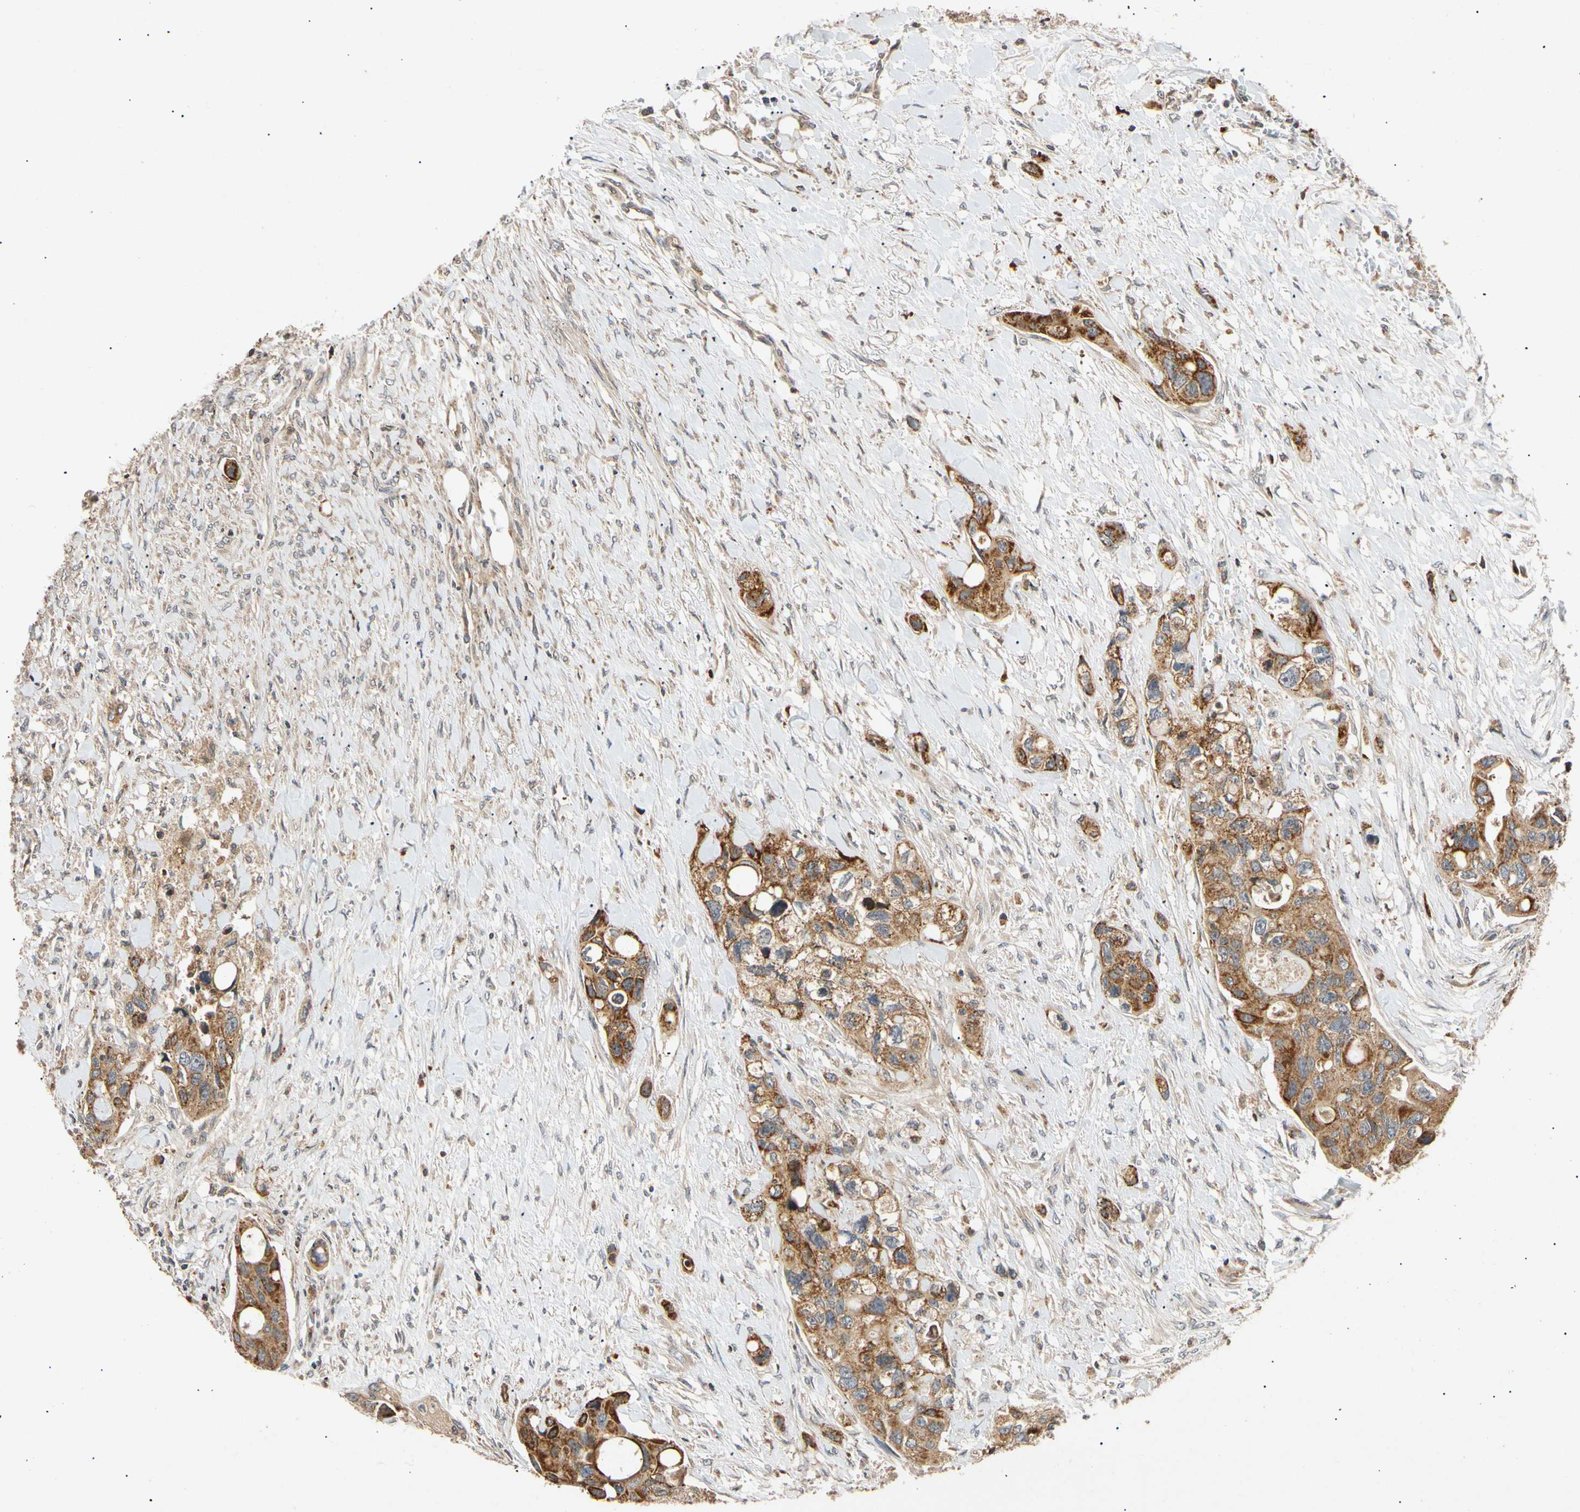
{"staining": {"intensity": "strong", "quantity": ">75%", "location": "cytoplasmic/membranous"}, "tissue": "colorectal cancer", "cell_type": "Tumor cells", "image_type": "cancer", "snomed": [{"axis": "morphology", "description": "Adenocarcinoma, NOS"}, {"axis": "topography", "description": "Colon"}], "caption": "Protein staining shows strong cytoplasmic/membranous expression in about >75% of tumor cells in adenocarcinoma (colorectal). Using DAB (3,3'-diaminobenzidine) (brown) and hematoxylin (blue) stains, captured at high magnification using brightfield microscopy.", "gene": "MRPS22", "patient": {"sex": "female", "age": 57}}